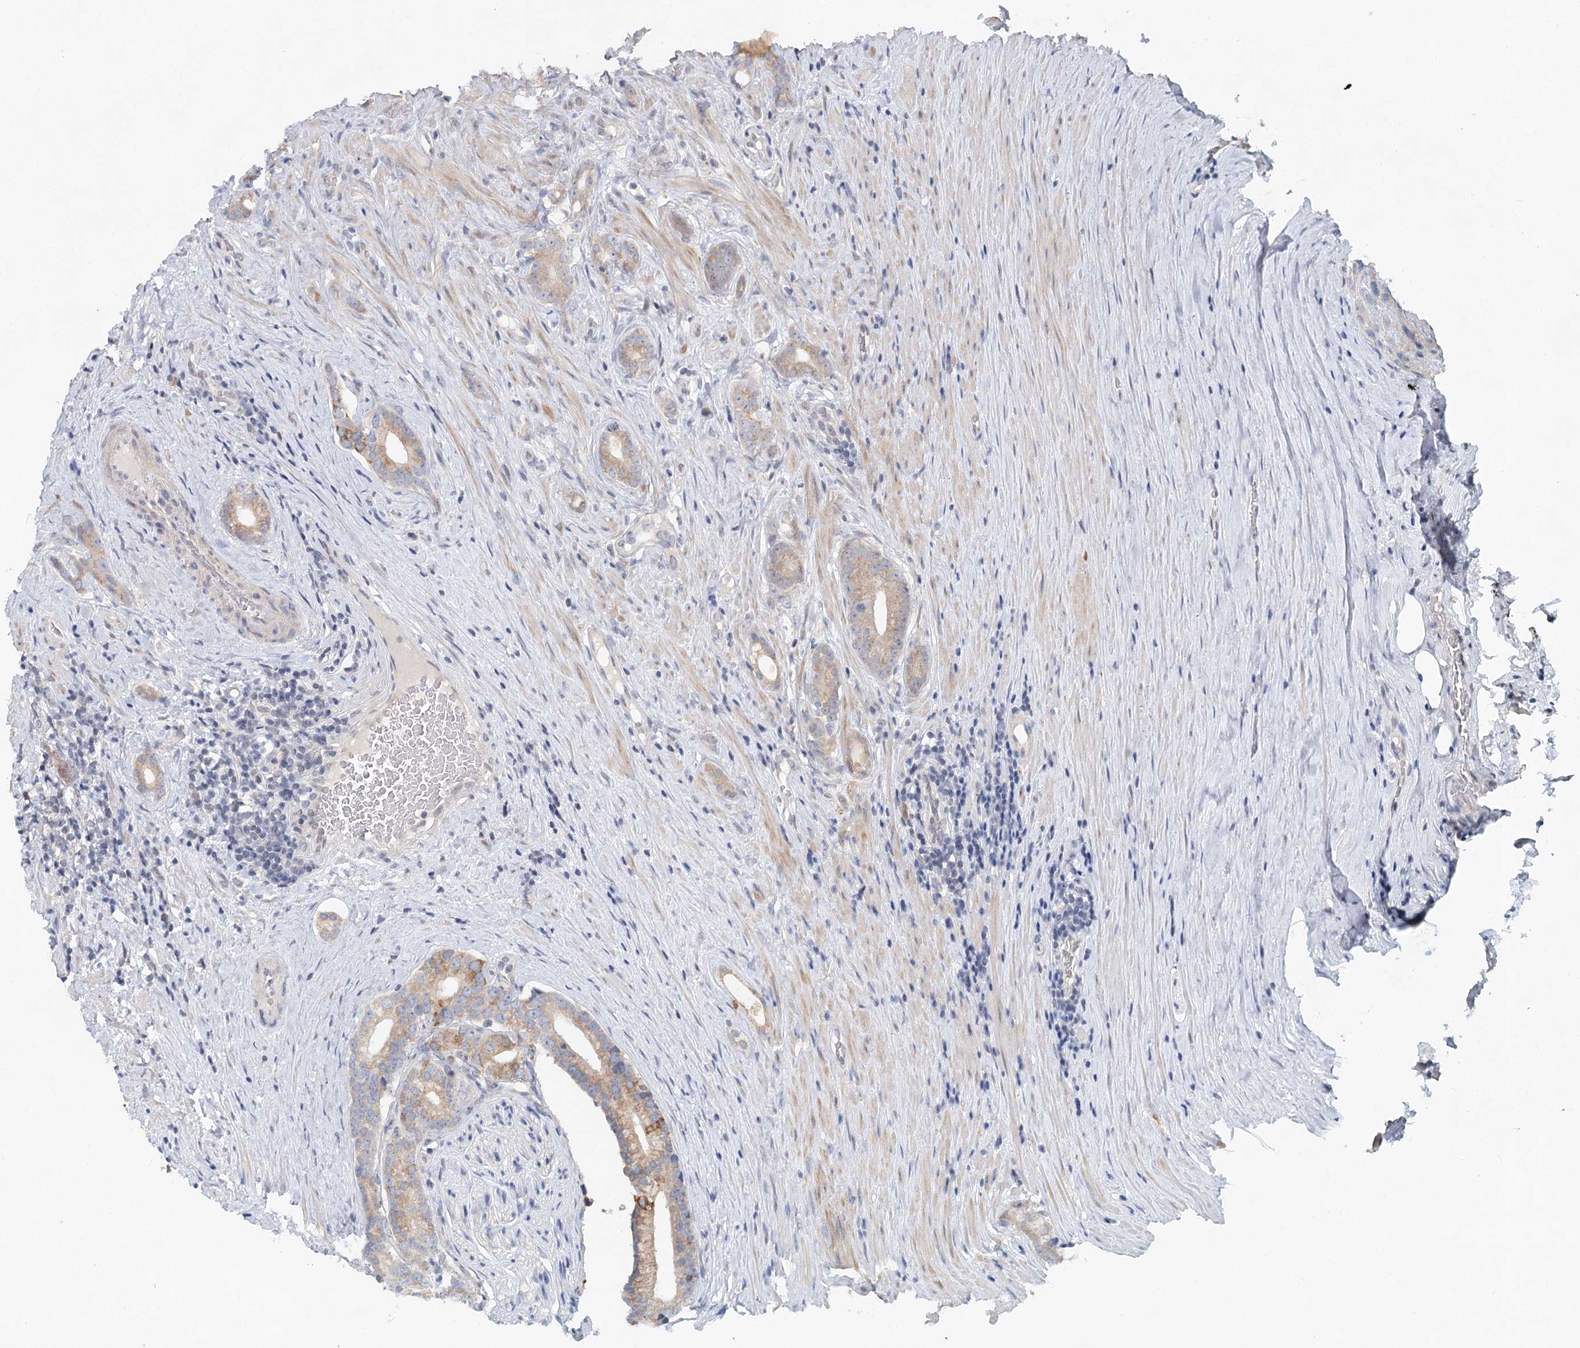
{"staining": {"intensity": "weak", "quantity": "25%-75%", "location": "cytoplasmic/membranous"}, "tissue": "prostate cancer", "cell_type": "Tumor cells", "image_type": "cancer", "snomed": [{"axis": "morphology", "description": "Adenocarcinoma, Low grade"}, {"axis": "topography", "description": "Prostate"}], "caption": "Immunohistochemistry image of neoplastic tissue: prostate cancer (low-grade adenocarcinoma) stained using immunohistochemistry reveals low levels of weak protein expression localized specifically in the cytoplasmic/membranous of tumor cells, appearing as a cytoplasmic/membranous brown color.", "gene": "BLTP1", "patient": {"sex": "male", "age": 71}}